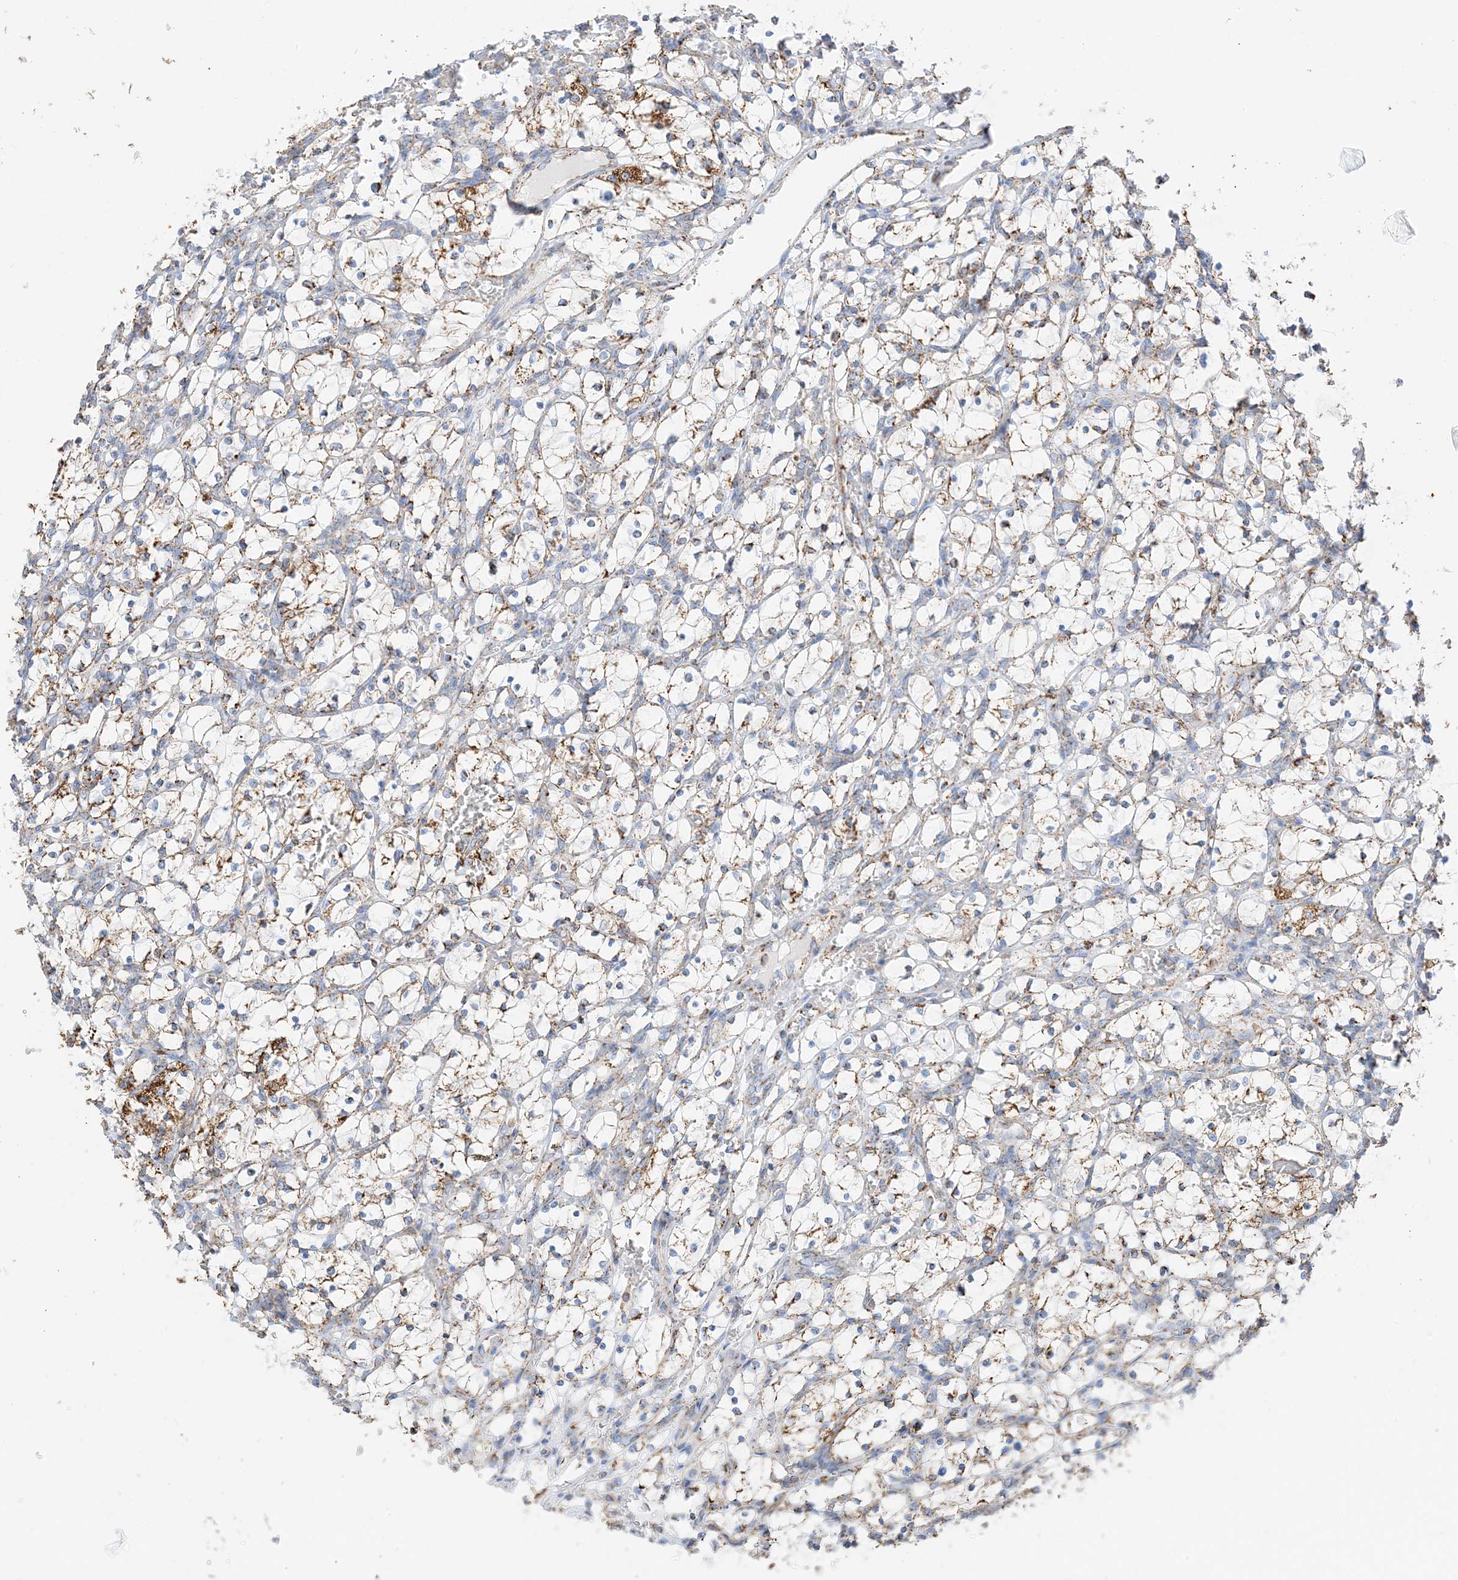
{"staining": {"intensity": "moderate", "quantity": ">75%", "location": "cytoplasmic/membranous"}, "tissue": "renal cancer", "cell_type": "Tumor cells", "image_type": "cancer", "snomed": [{"axis": "morphology", "description": "Adenocarcinoma, NOS"}, {"axis": "topography", "description": "Kidney"}], "caption": "Immunohistochemistry of human renal cancer shows medium levels of moderate cytoplasmic/membranous staining in about >75% of tumor cells.", "gene": "CAPN13", "patient": {"sex": "female", "age": 69}}